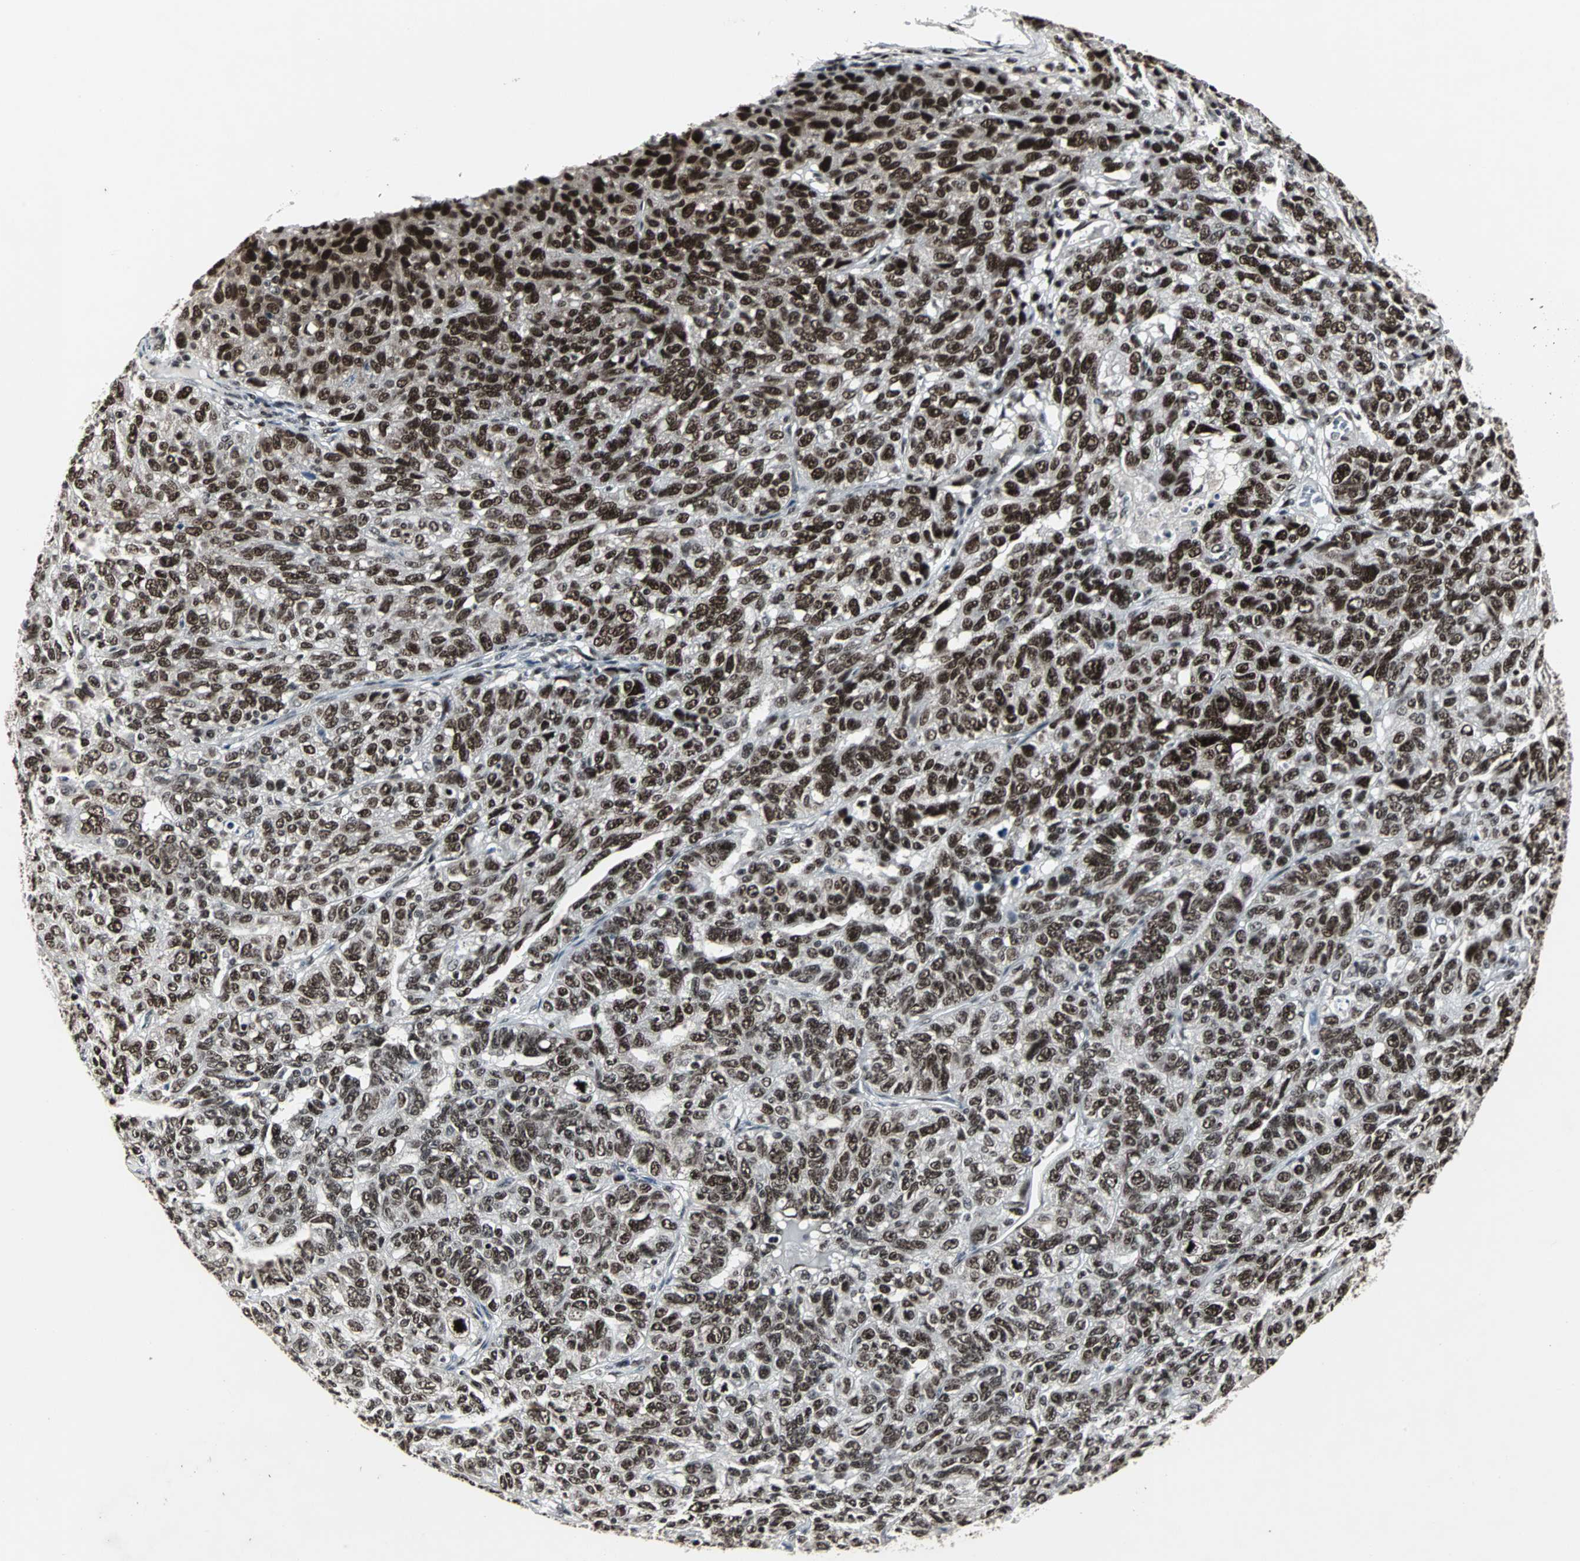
{"staining": {"intensity": "strong", "quantity": ">75%", "location": "nuclear"}, "tissue": "ovarian cancer", "cell_type": "Tumor cells", "image_type": "cancer", "snomed": [{"axis": "morphology", "description": "Cystadenocarcinoma, serous, NOS"}, {"axis": "topography", "description": "Ovary"}], "caption": "Immunohistochemistry (DAB (3,3'-diaminobenzidine)) staining of ovarian cancer reveals strong nuclear protein staining in approximately >75% of tumor cells.", "gene": "PNKP", "patient": {"sex": "female", "age": 71}}